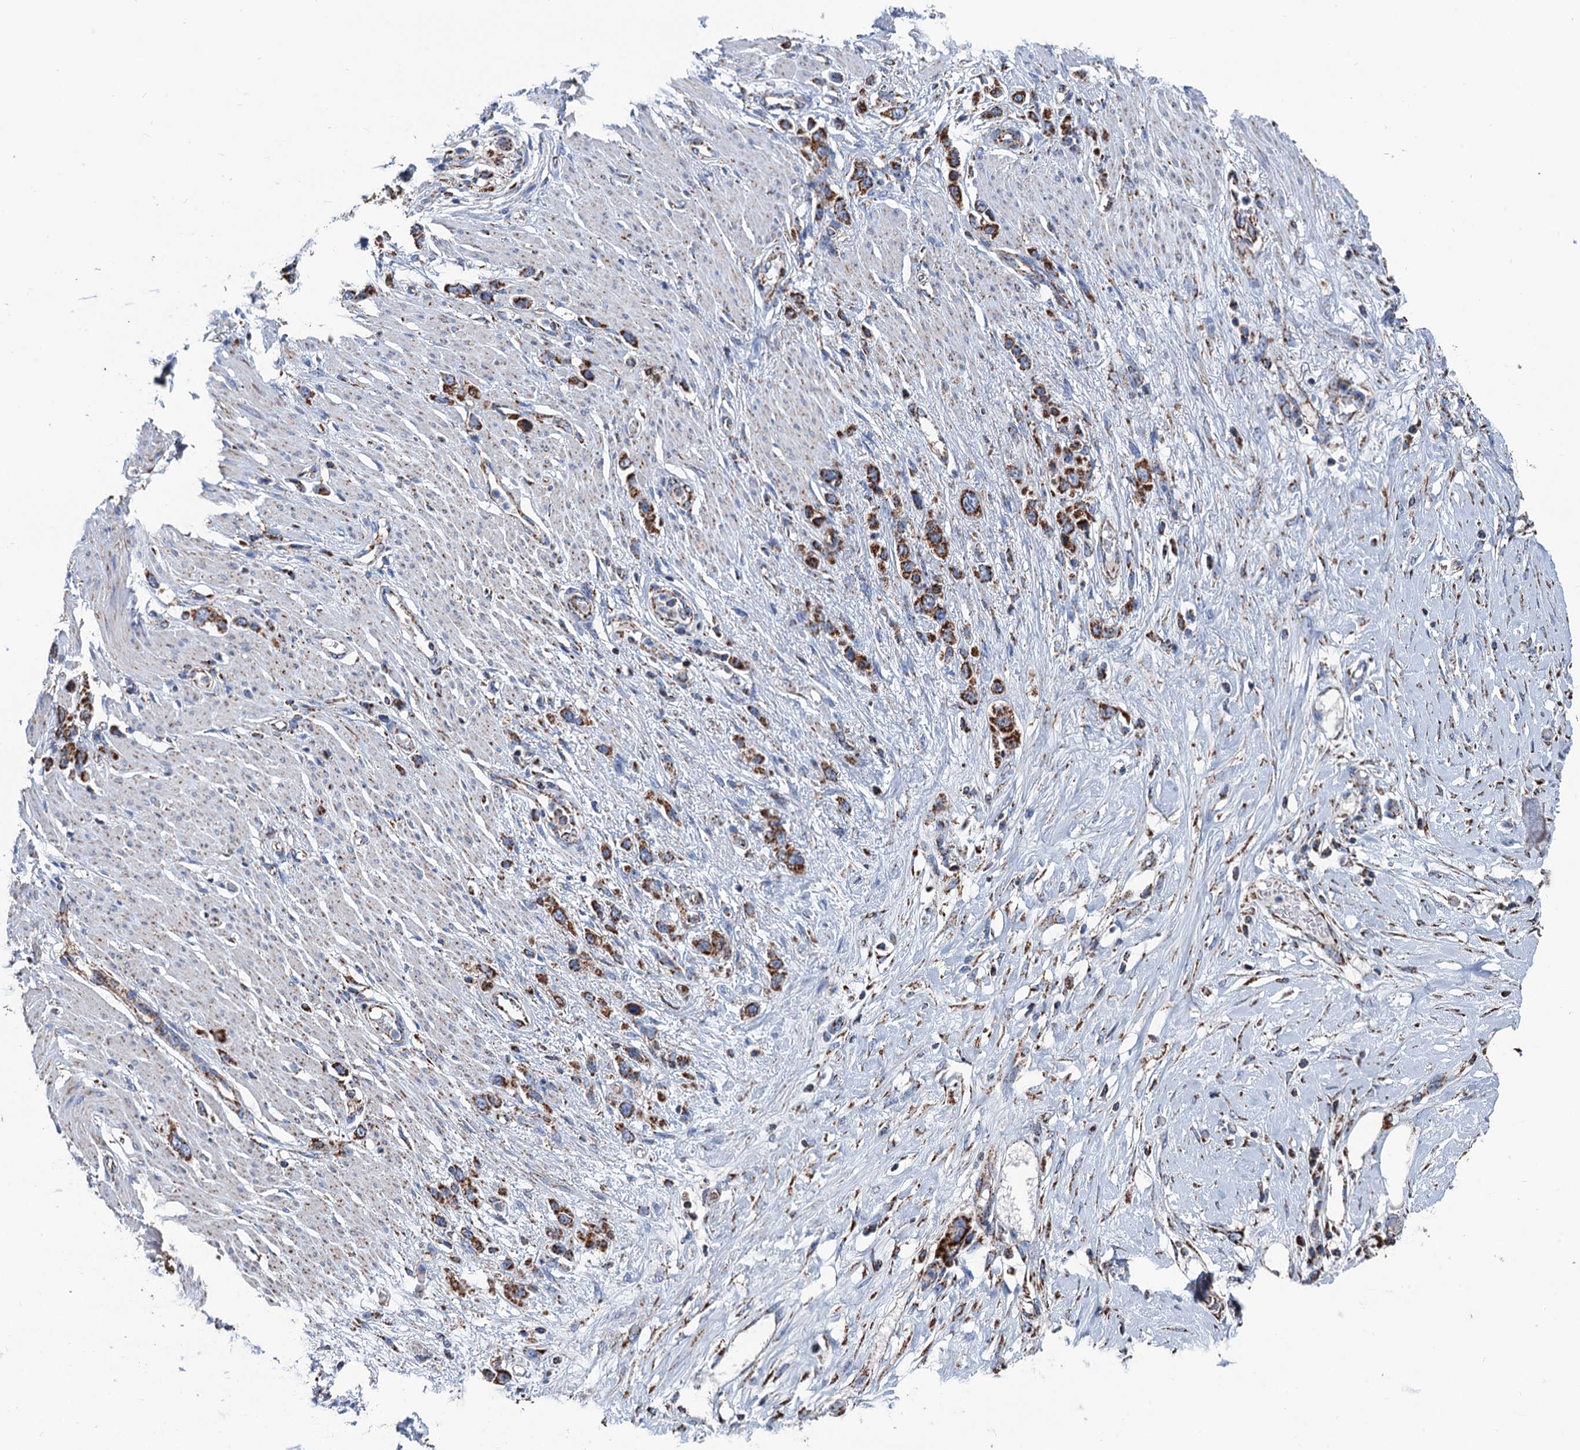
{"staining": {"intensity": "strong", "quantity": ">75%", "location": "cytoplasmic/membranous"}, "tissue": "stomach cancer", "cell_type": "Tumor cells", "image_type": "cancer", "snomed": [{"axis": "morphology", "description": "Adenocarcinoma, NOS"}, {"axis": "morphology", "description": "Adenocarcinoma, High grade"}, {"axis": "topography", "description": "Stomach, upper"}, {"axis": "topography", "description": "Stomach, lower"}], "caption": "This photomicrograph demonstrates immunohistochemistry staining of stomach cancer (adenocarcinoma), with high strong cytoplasmic/membranous positivity in approximately >75% of tumor cells.", "gene": "IVD", "patient": {"sex": "female", "age": 65}}